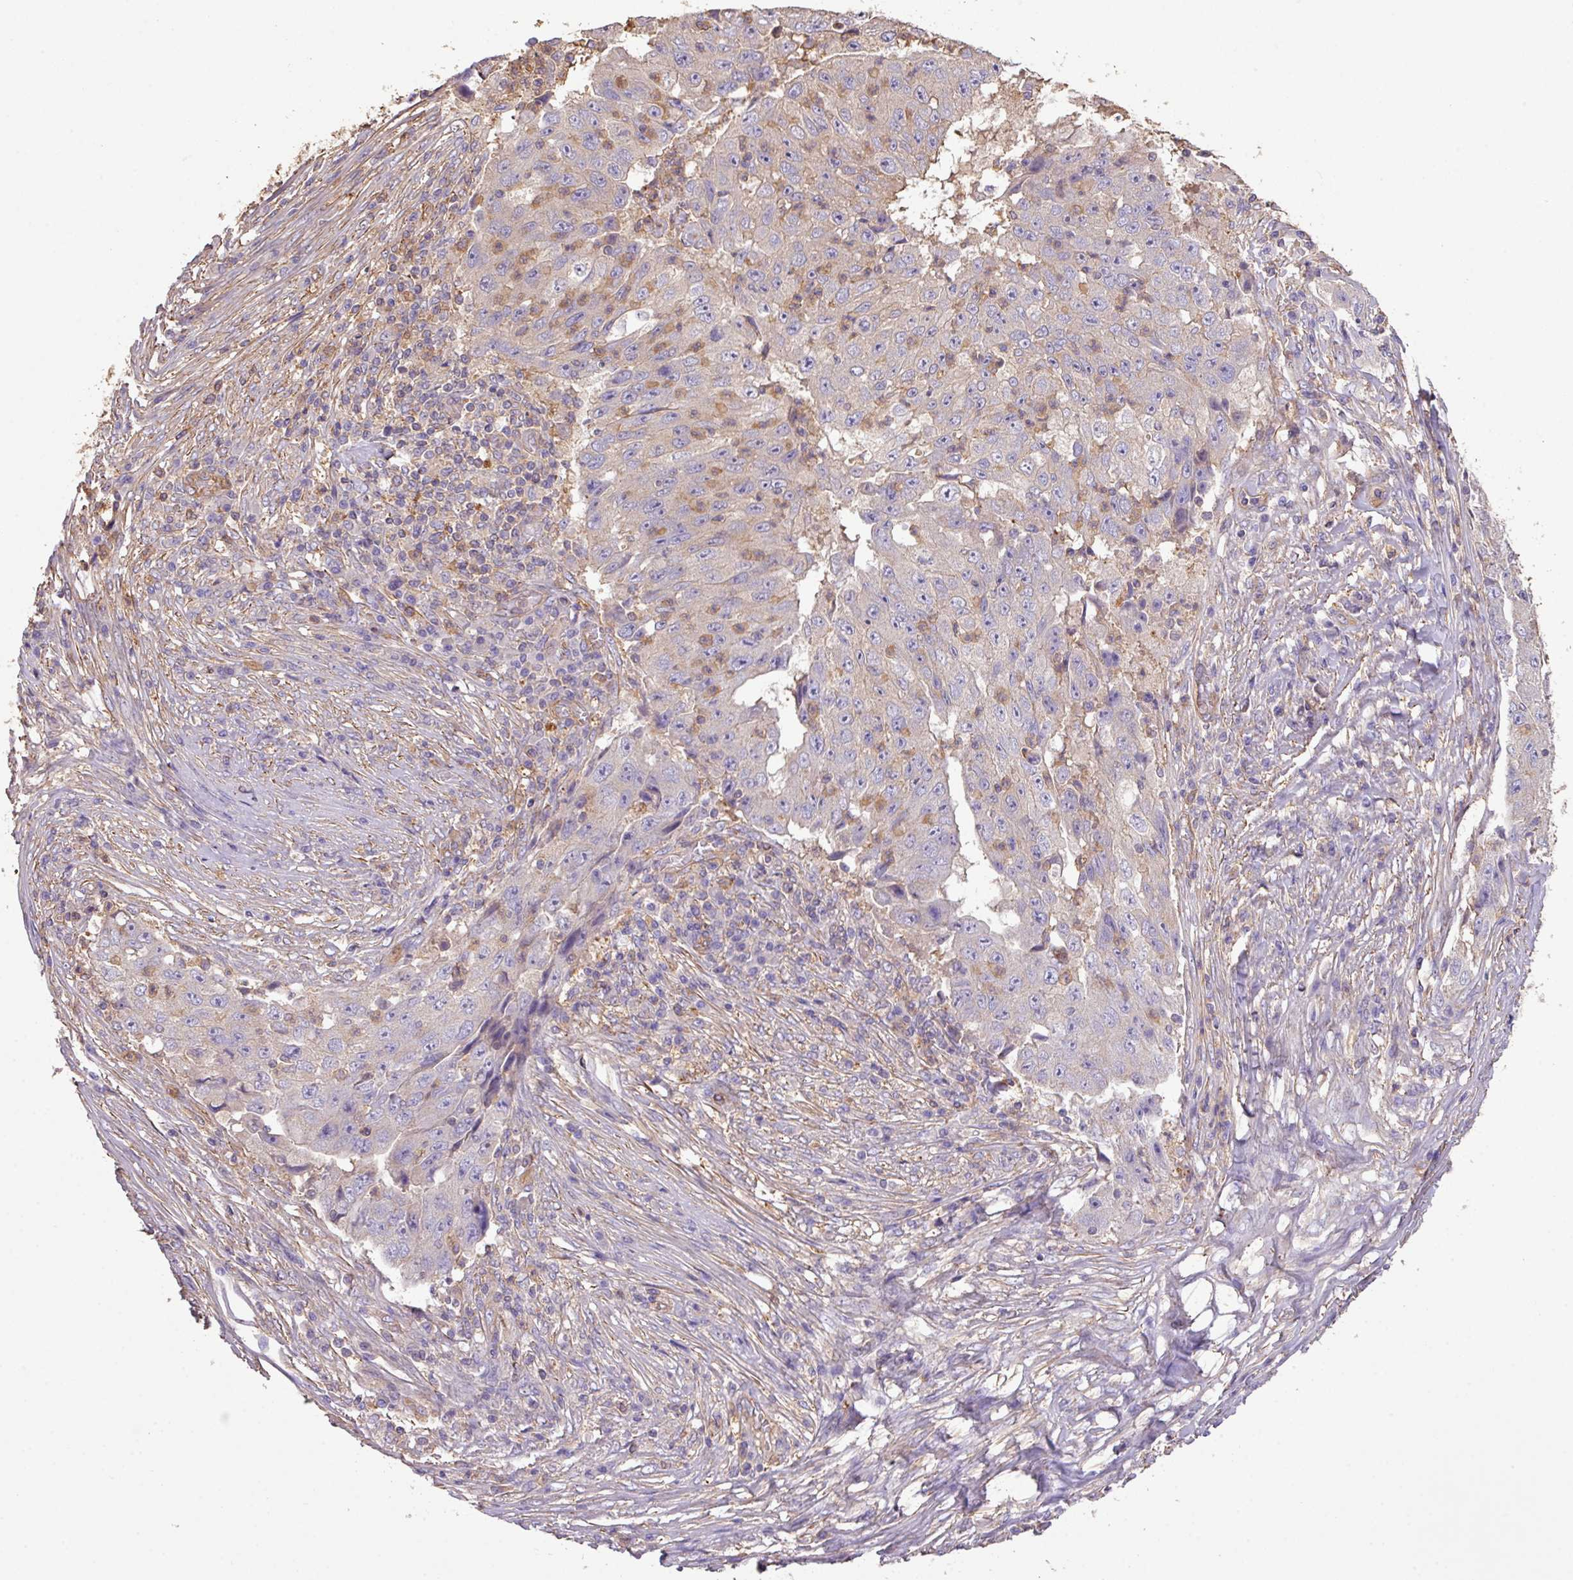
{"staining": {"intensity": "negative", "quantity": "none", "location": "none"}, "tissue": "lung cancer", "cell_type": "Tumor cells", "image_type": "cancer", "snomed": [{"axis": "morphology", "description": "Squamous cell carcinoma, NOS"}, {"axis": "topography", "description": "Lung"}], "caption": "Lung cancer (squamous cell carcinoma) was stained to show a protein in brown. There is no significant expression in tumor cells.", "gene": "CALML4", "patient": {"sex": "male", "age": 64}}